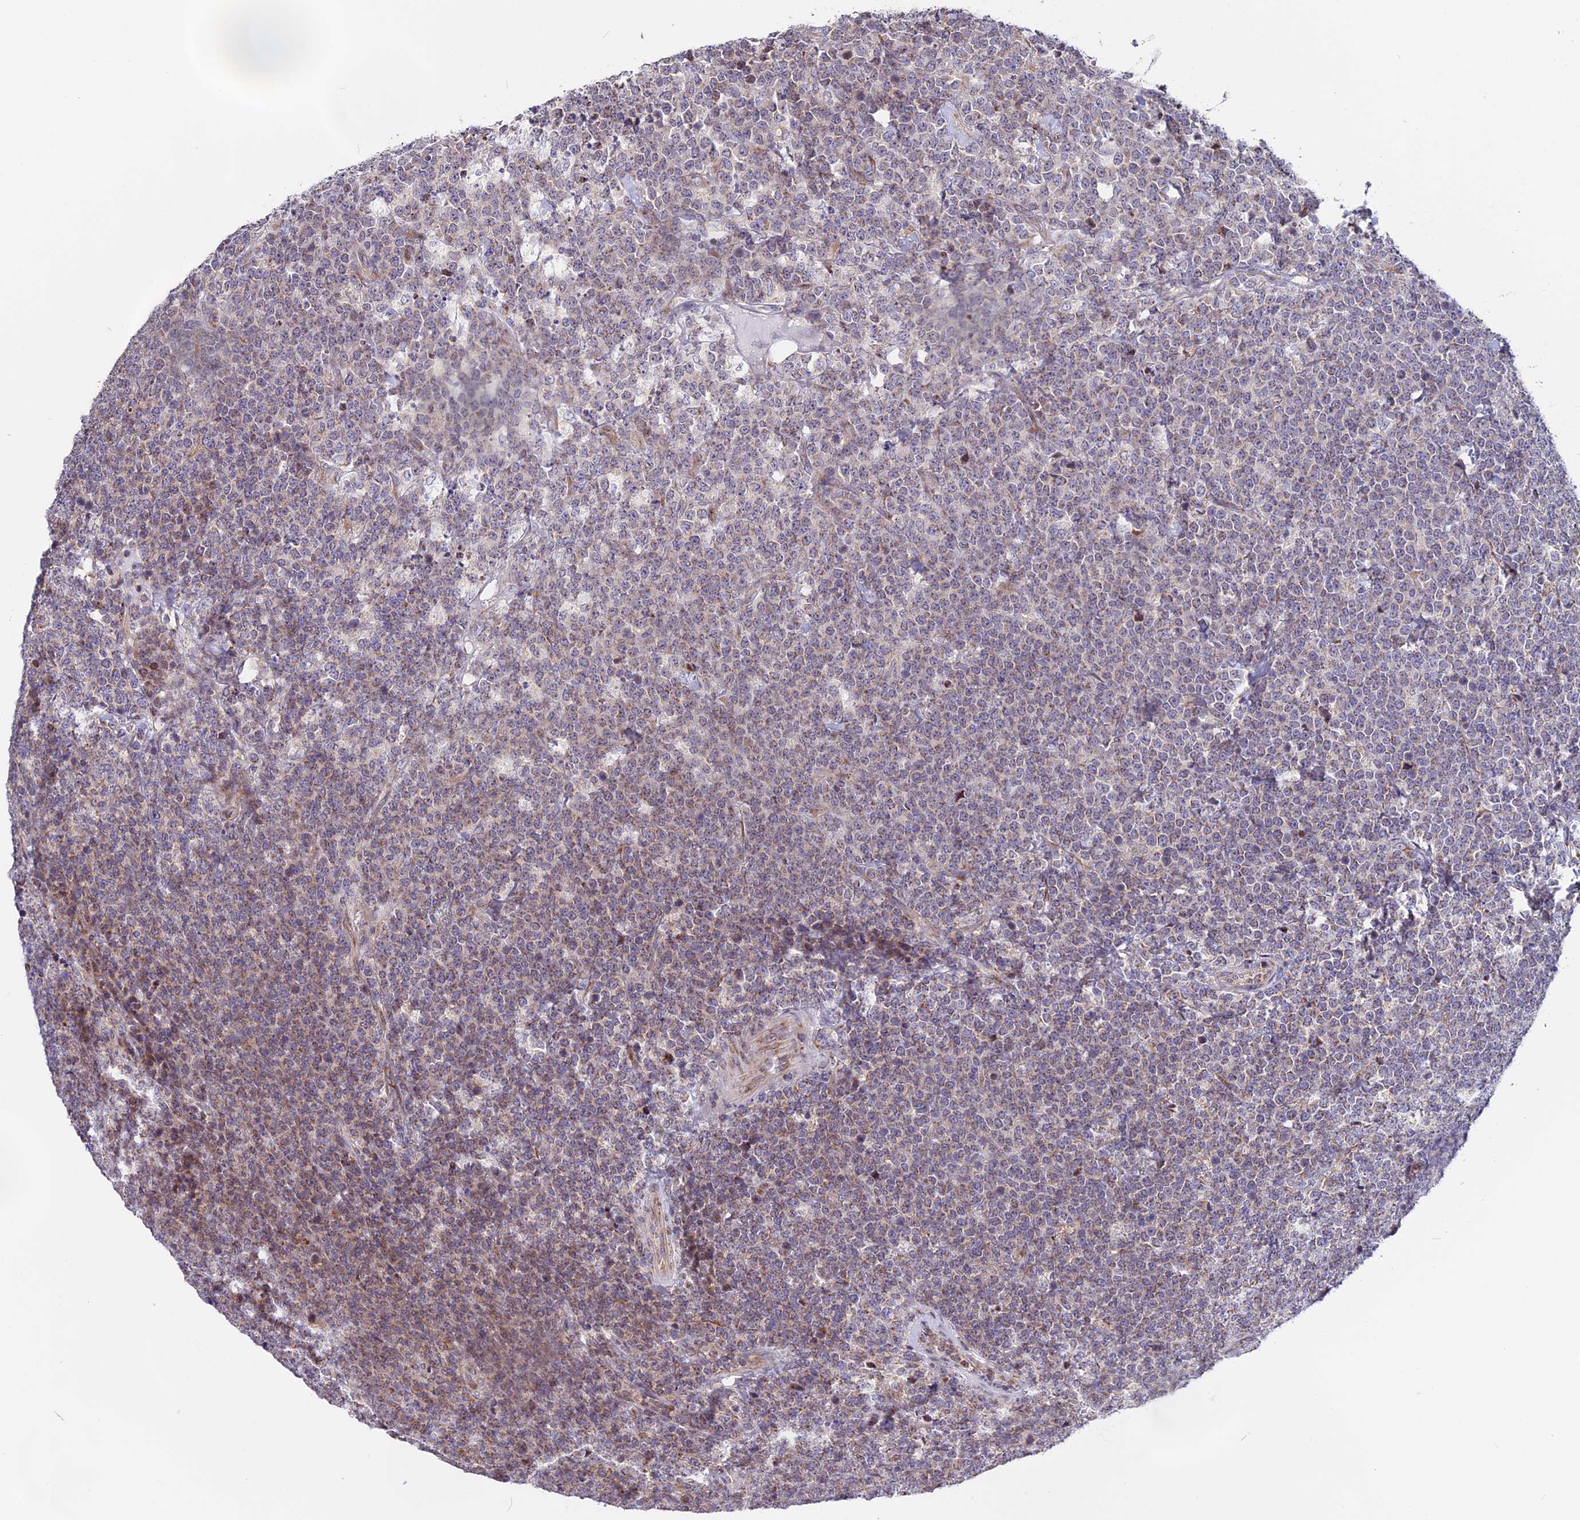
{"staining": {"intensity": "weak", "quantity": "25%-75%", "location": "cytoplasmic/membranous"}, "tissue": "lymphoma", "cell_type": "Tumor cells", "image_type": "cancer", "snomed": [{"axis": "morphology", "description": "Malignant lymphoma, non-Hodgkin's type, High grade"}, {"axis": "topography", "description": "Small intestine"}], "caption": "The image shows a brown stain indicating the presence of a protein in the cytoplasmic/membranous of tumor cells in malignant lymphoma, non-Hodgkin's type (high-grade).", "gene": "FAM174C", "patient": {"sex": "male", "age": 8}}